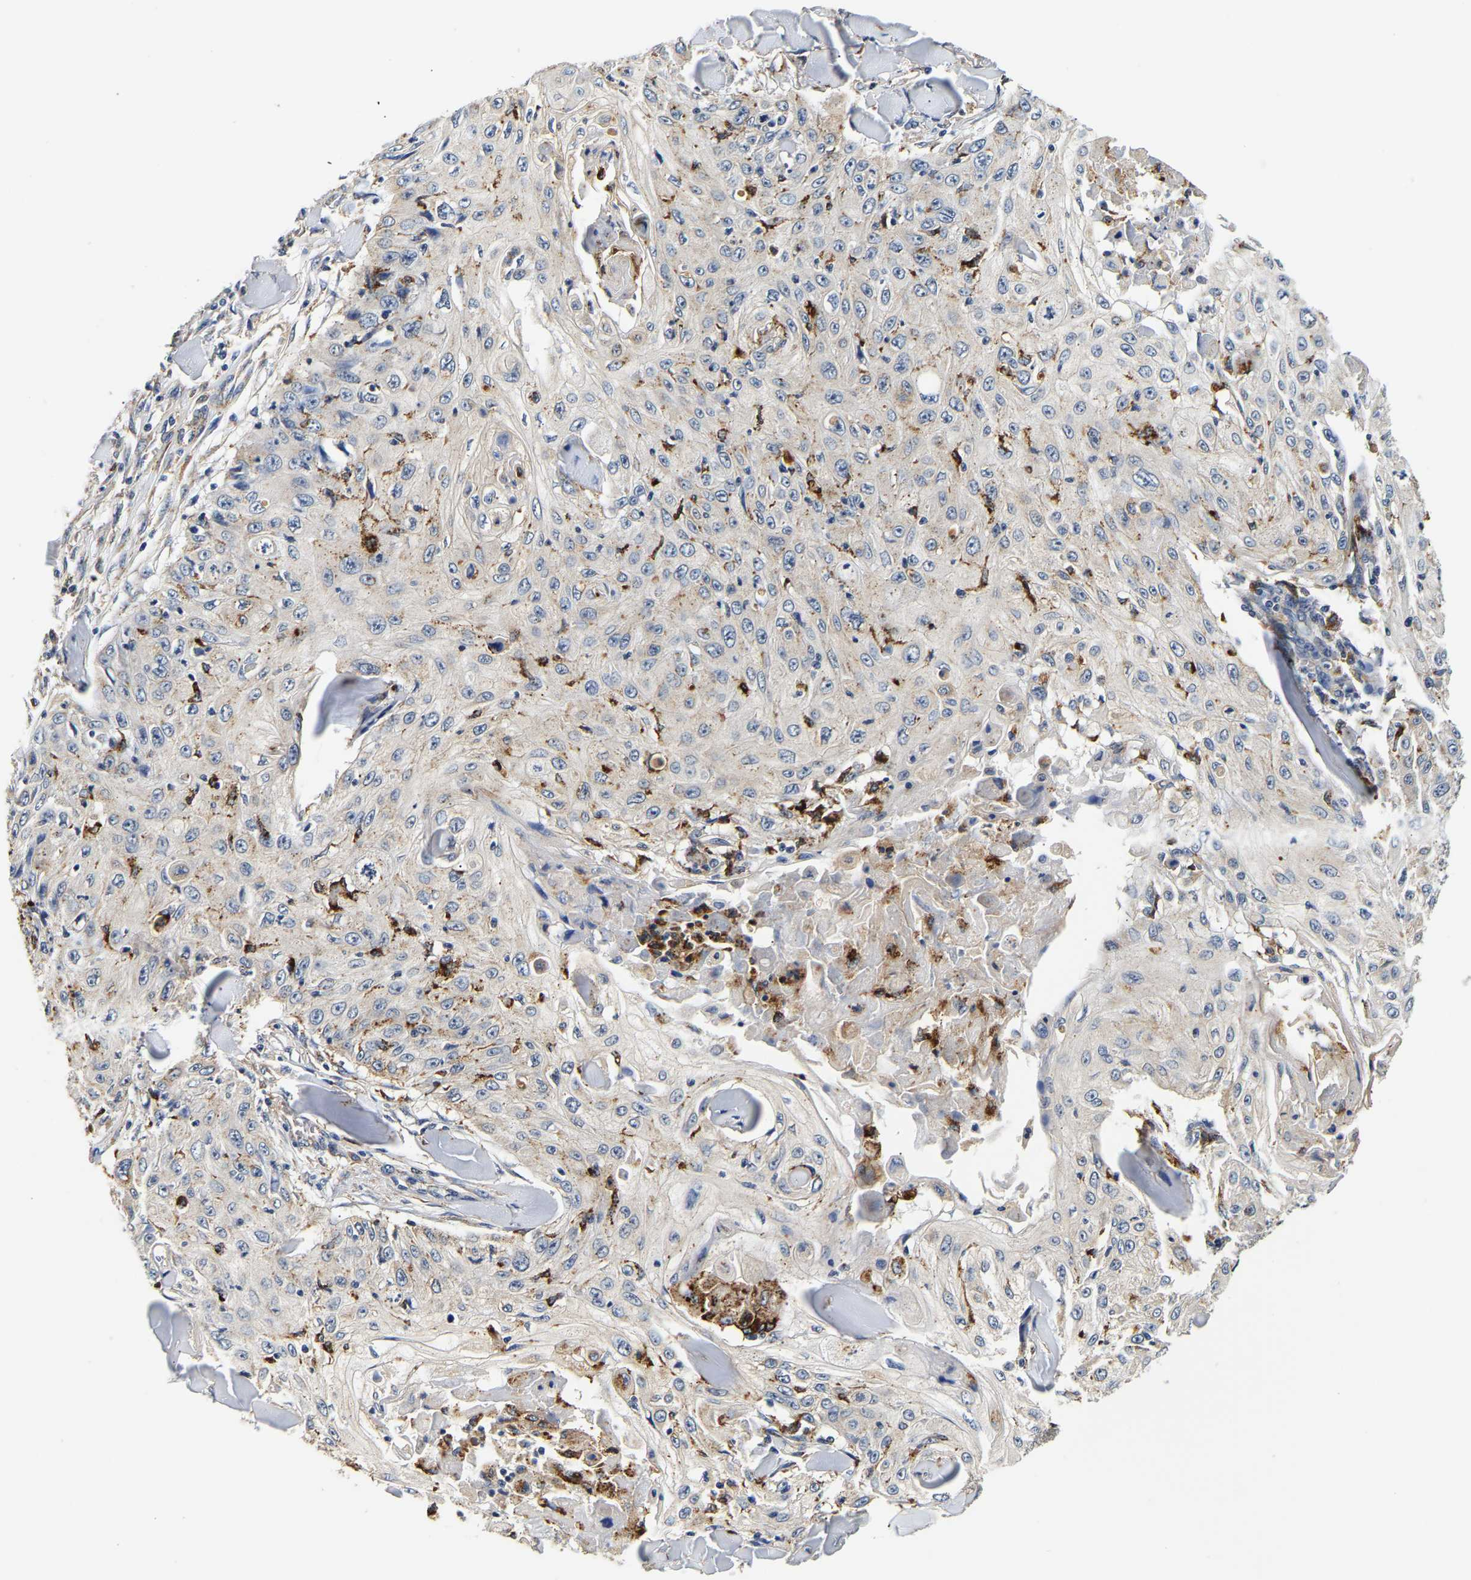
{"staining": {"intensity": "moderate", "quantity": "<25%", "location": "cytoplasmic/membranous"}, "tissue": "skin cancer", "cell_type": "Tumor cells", "image_type": "cancer", "snomed": [{"axis": "morphology", "description": "Squamous cell carcinoma, NOS"}, {"axis": "topography", "description": "Skin"}], "caption": "Skin squamous cell carcinoma tissue exhibits moderate cytoplasmic/membranous expression in approximately <25% of tumor cells", "gene": "SMU1", "patient": {"sex": "male", "age": 86}}